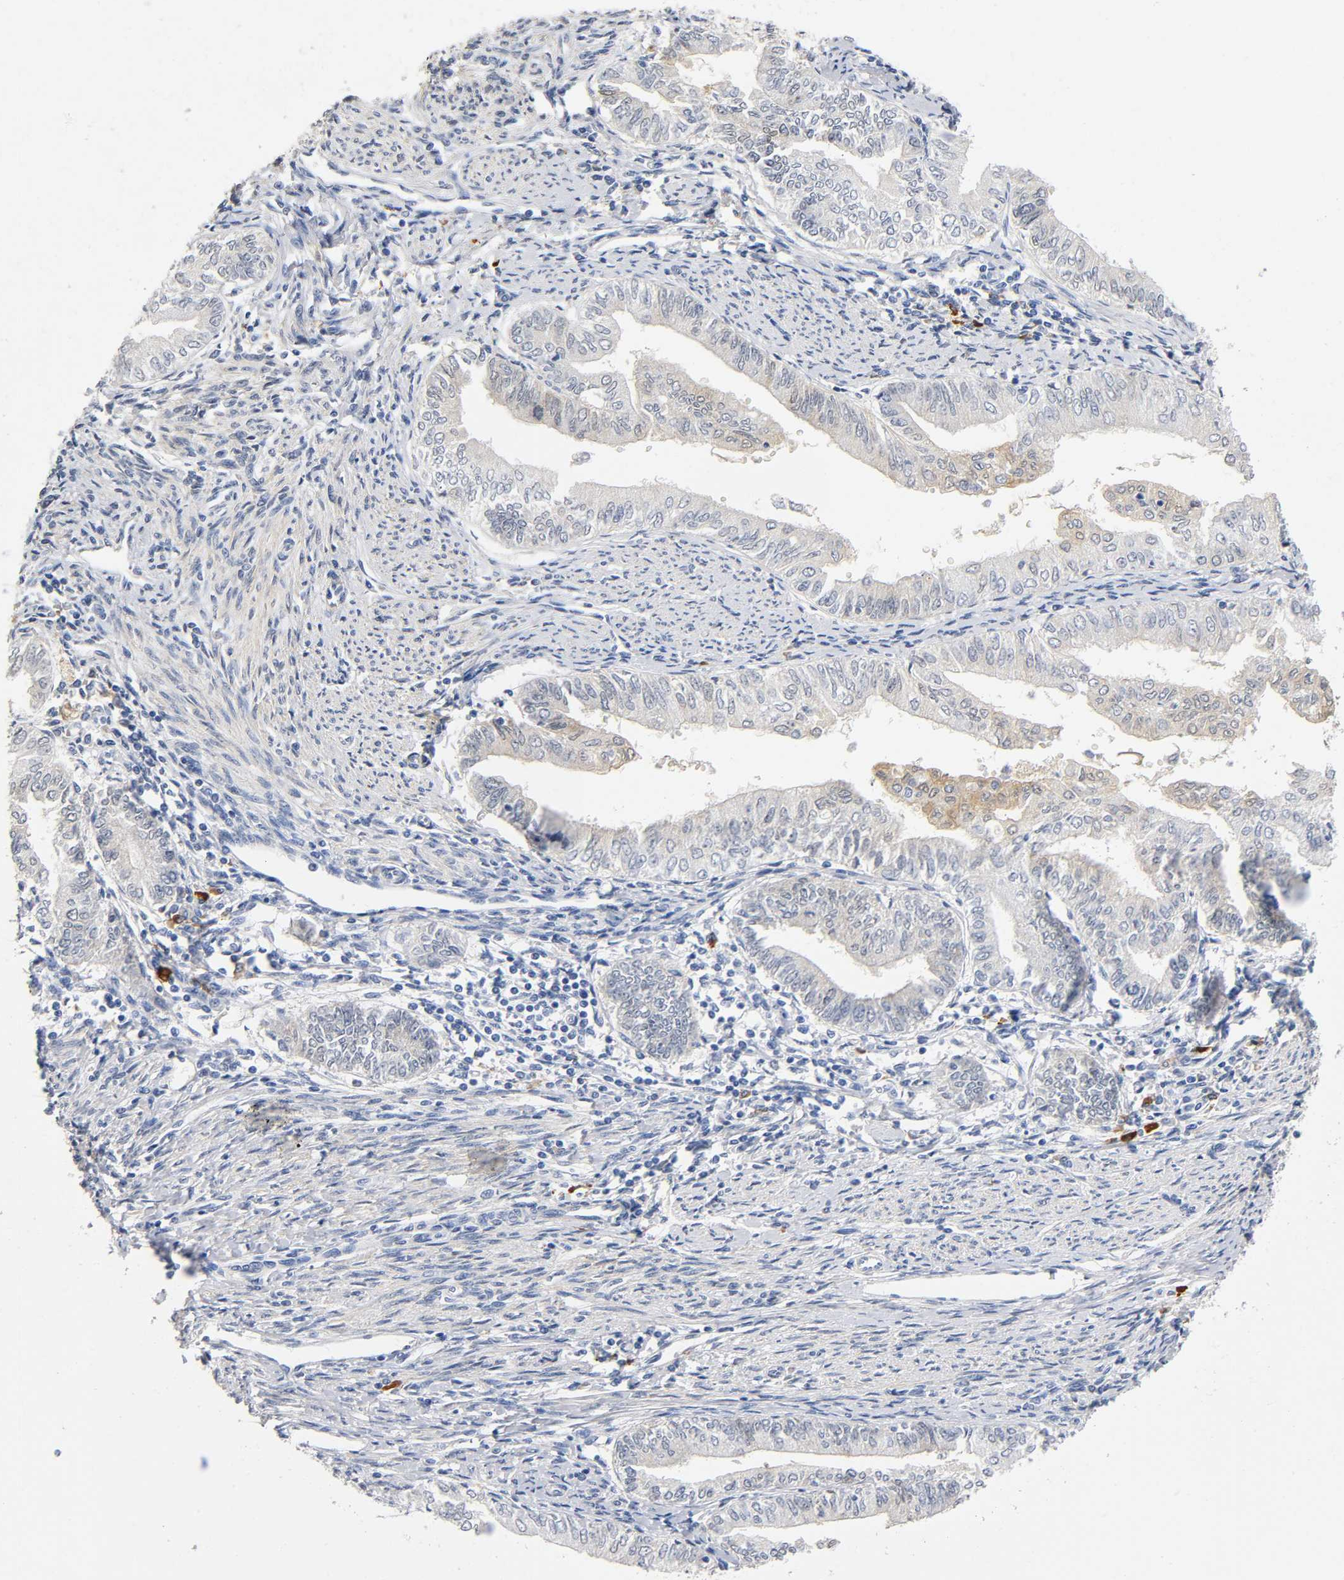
{"staining": {"intensity": "weak", "quantity": "25%-75%", "location": "cytoplasmic/membranous"}, "tissue": "endometrial cancer", "cell_type": "Tumor cells", "image_type": "cancer", "snomed": [{"axis": "morphology", "description": "Adenocarcinoma, NOS"}, {"axis": "topography", "description": "Endometrium"}], "caption": "Immunohistochemical staining of endometrial cancer exhibits low levels of weak cytoplasmic/membranous protein expression in about 25%-75% of tumor cells.", "gene": "TNC", "patient": {"sex": "female", "age": 66}}